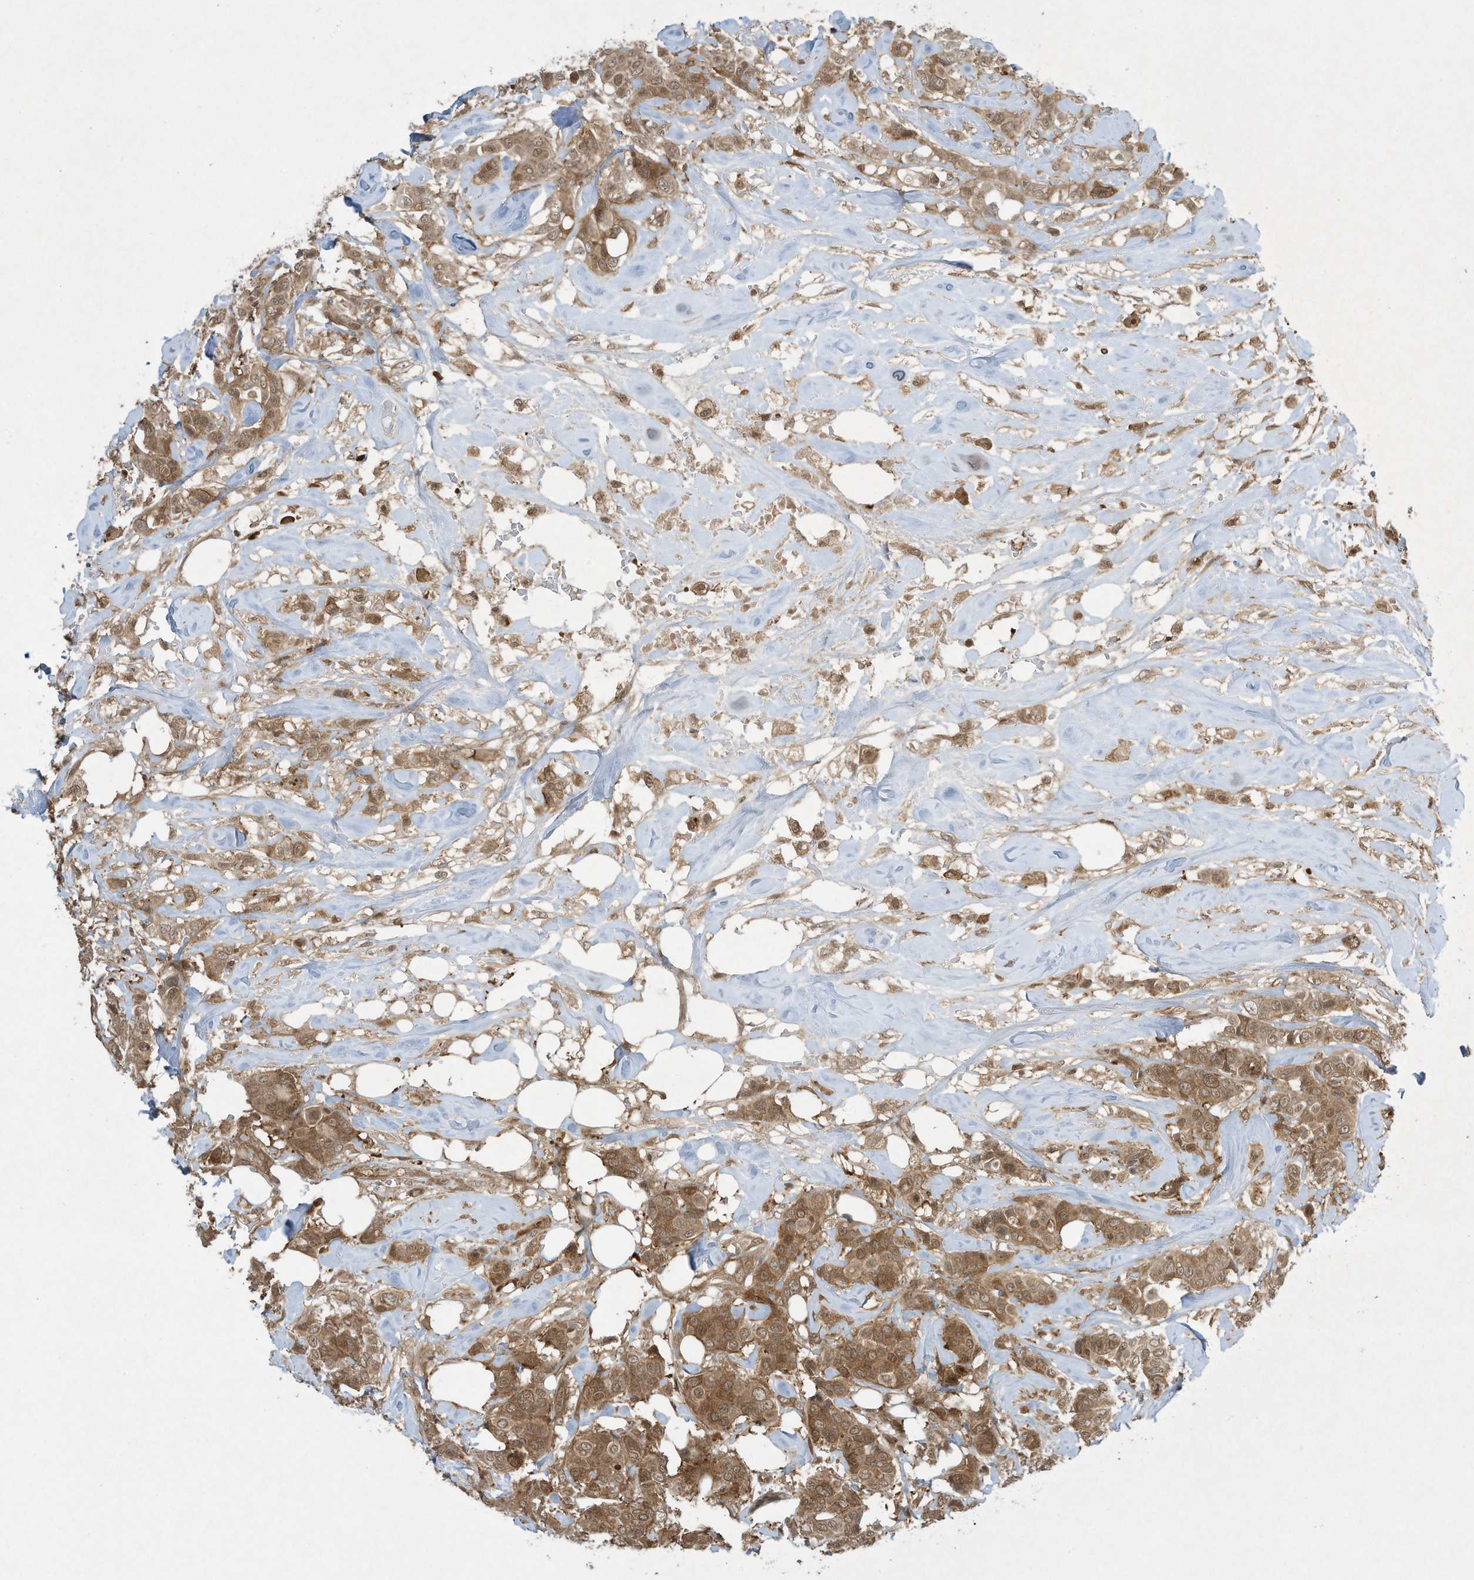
{"staining": {"intensity": "moderate", "quantity": ">75%", "location": "cytoplasmic/membranous,nuclear"}, "tissue": "breast cancer", "cell_type": "Tumor cells", "image_type": "cancer", "snomed": [{"axis": "morphology", "description": "Lobular carcinoma"}, {"axis": "topography", "description": "Breast"}], "caption": "Protein staining of lobular carcinoma (breast) tissue displays moderate cytoplasmic/membranous and nuclear staining in about >75% of tumor cells.", "gene": "CERT1", "patient": {"sex": "female", "age": 51}}